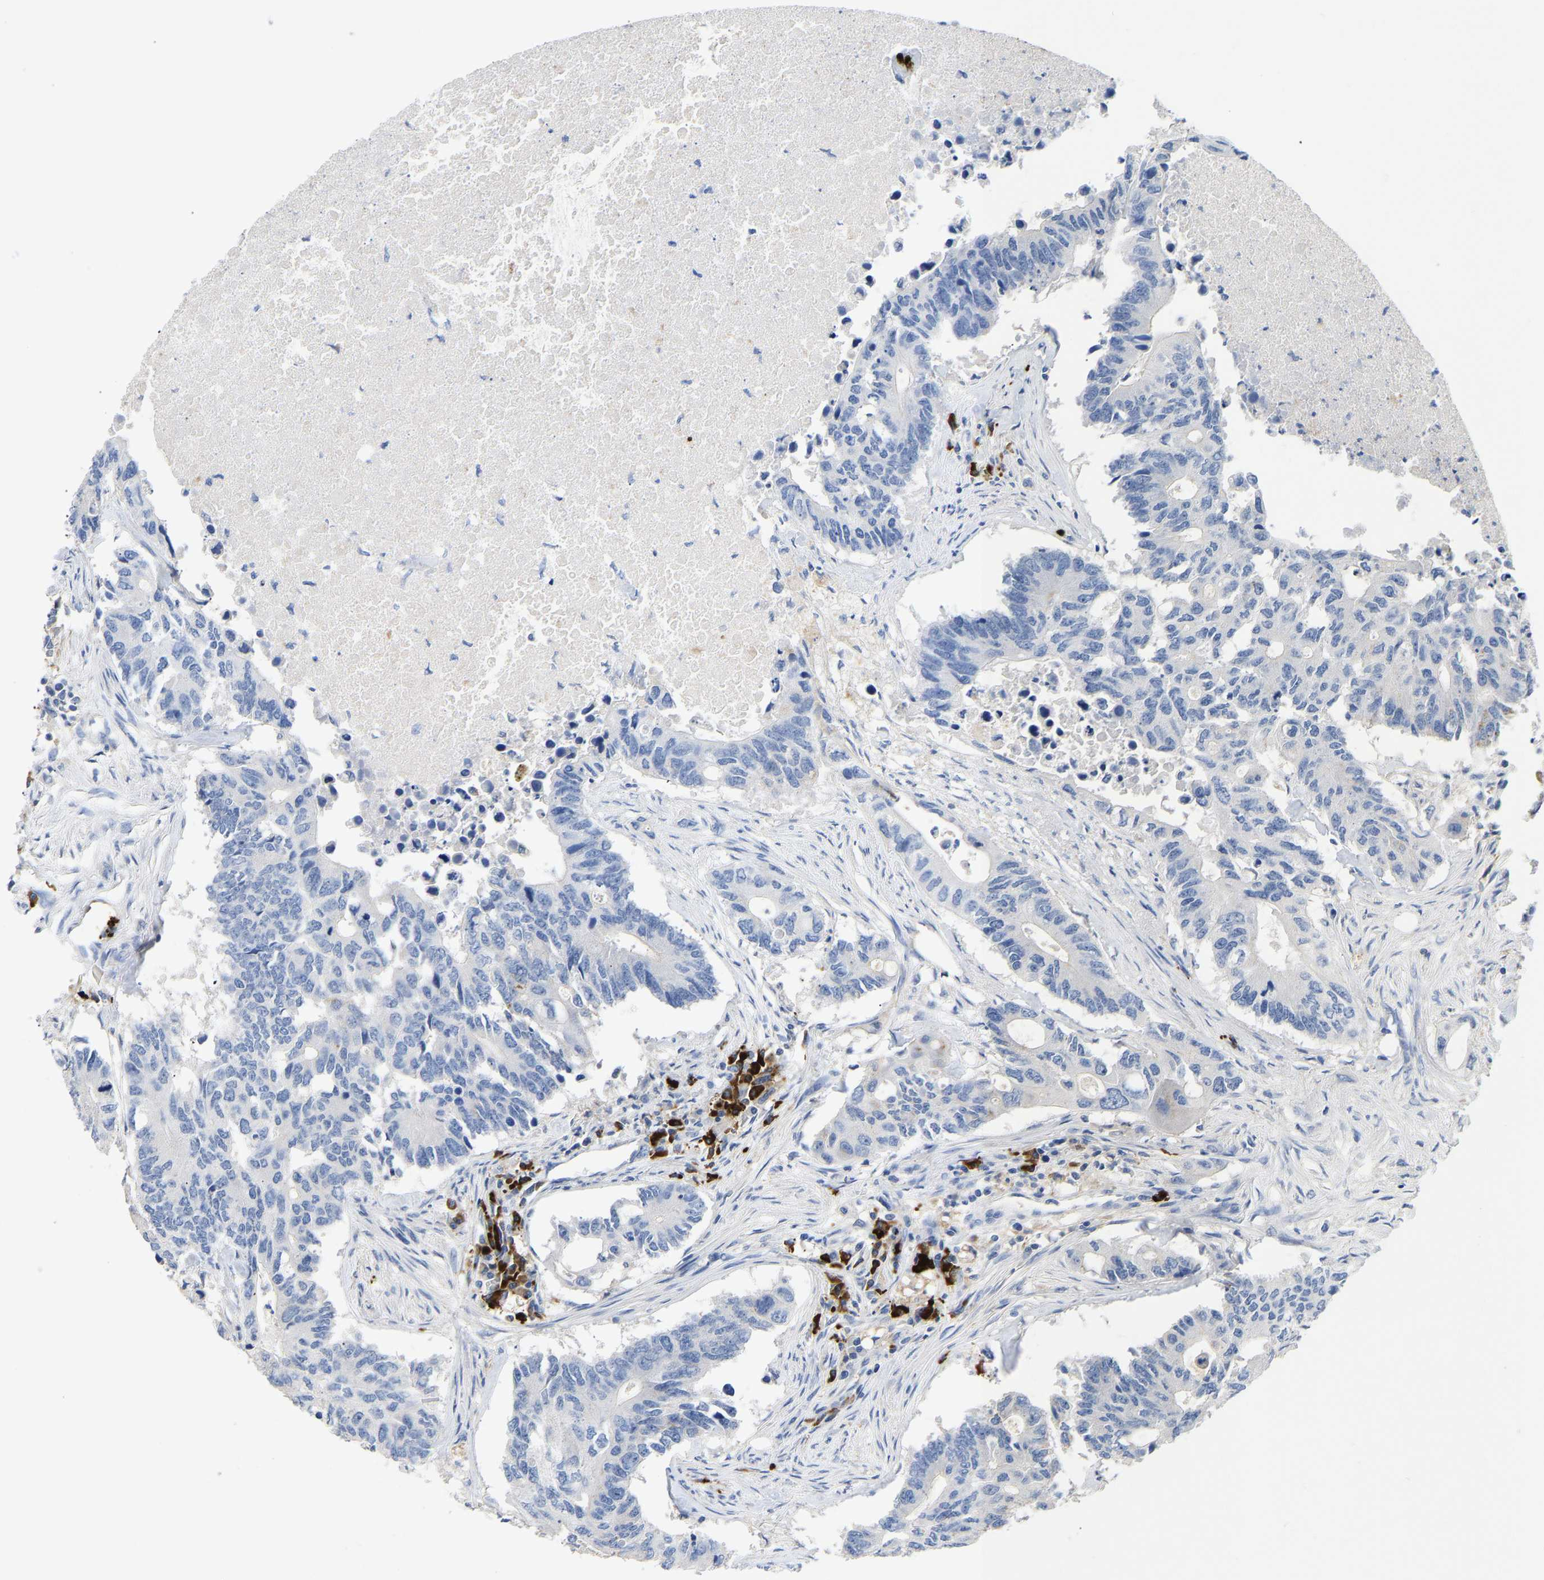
{"staining": {"intensity": "negative", "quantity": "none", "location": "none"}, "tissue": "colorectal cancer", "cell_type": "Tumor cells", "image_type": "cancer", "snomed": [{"axis": "morphology", "description": "Adenocarcinoma, NOS"}, {"axis": "topography", "description": "Colon"}], "caption": "A high-resolution image shows IHC staining of colorectal adenocarcinoma, which demonstrates no significant staining in tumor cells.", "gene": "FGF18", "patient": {"sex": "male", "age": 71}}